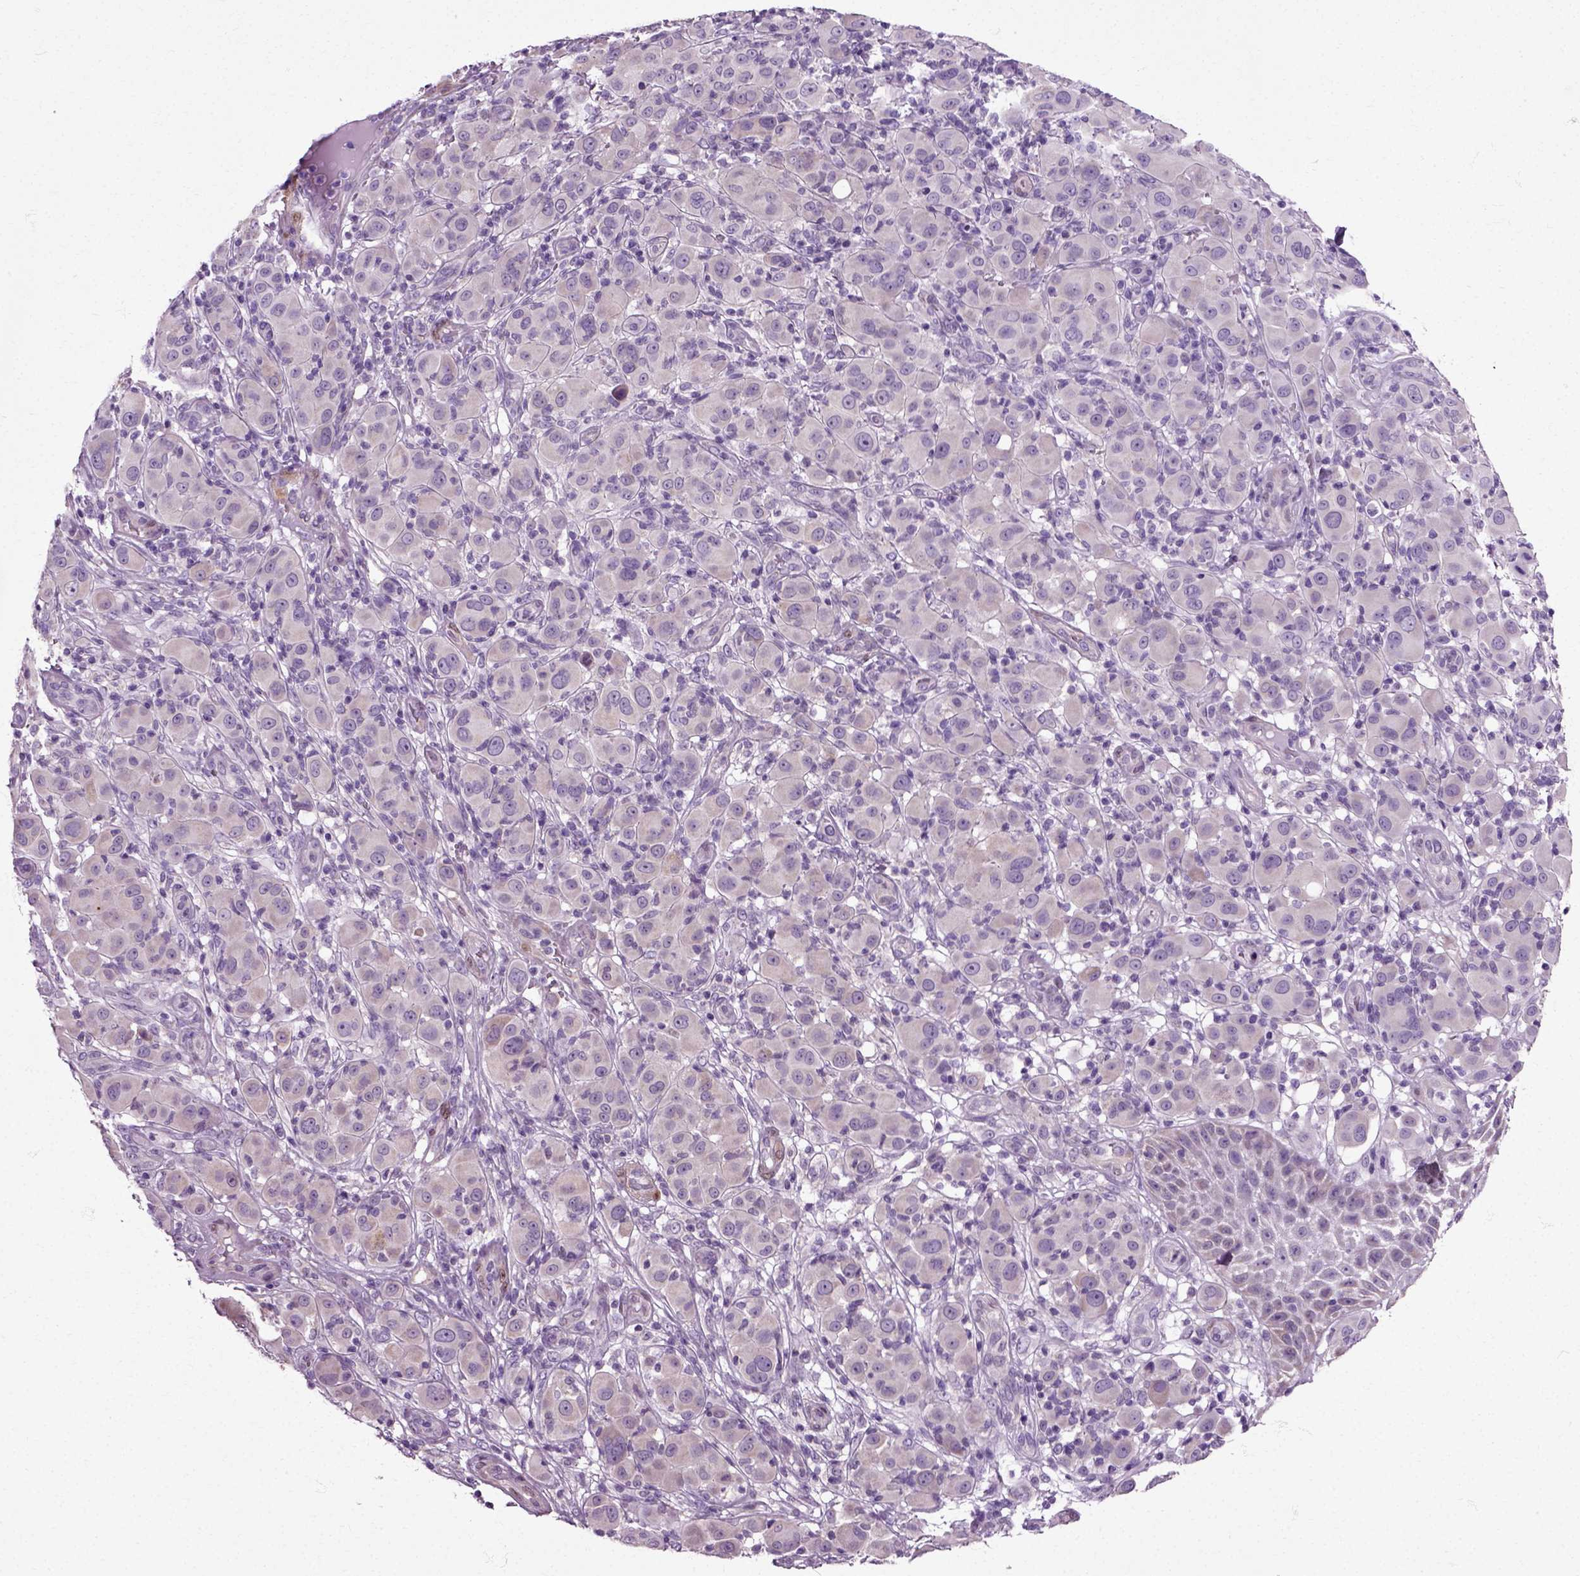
{"staining": {"intensity": "weak", "quantity": "<25%", "location": "cytoplasmic/membranous"}, "tissue": "melanoma", "cell_type": "Tumor cells", "image_type": "cancer", "snomed": [{"axis": "morphology", "description": "Malignant melanoma, NOS"}, {"axis": "topography", "description": "Skin"}], "caption": "DAB immunohistochemical staining of human melanoma reveals no significant positivity in tumor cells. (DAB immunohistochemistry (IHC) with hematoxylin counter stain).", "gene": "HSPA2", "patient": {"sex": "female", "age": 87}}